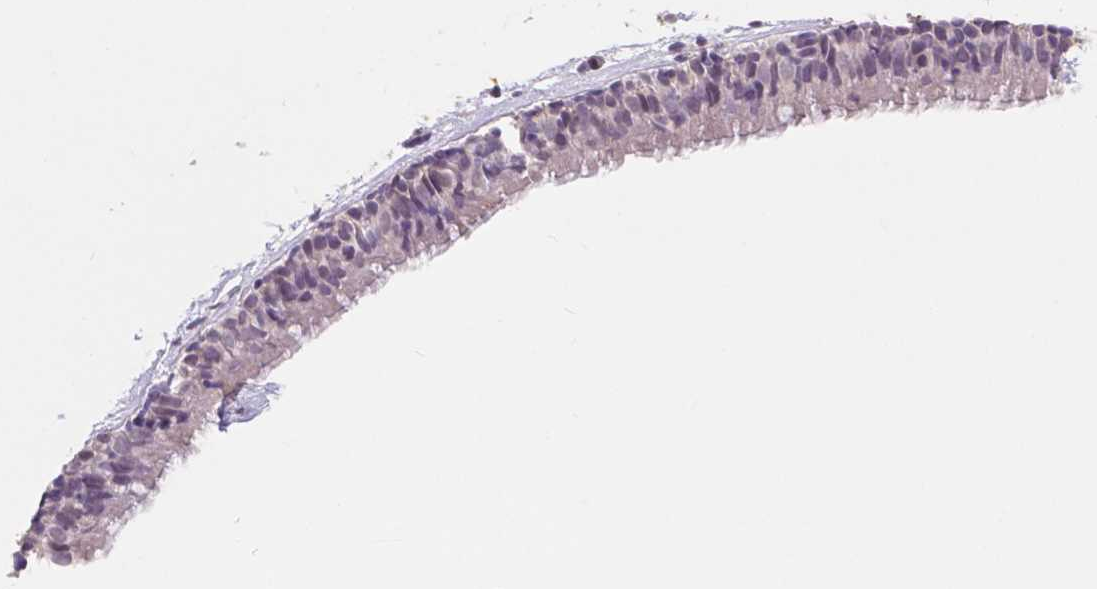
{"staining": {"intensity": "negative", "quantity": "none", "location": "none"}, "tissue": "nasopharynx", "cell_type": "Respiratory epithelial cells", "image_type": "normal", "snomed": [{"axis": "morphology", "description": "Normal tissue, NOS"}, {"axis": "topography", "description": "Nasopharynx"}], "caption": "This is a photomicrograph of immunohistochemistry (IHC) staining of unremarkable nasopharynx, which shows no expression in respiratory epithelial cells. Nuclei are stained in blue.", "gene": "ELAVL2", "patient": {"sex": "male", "age": 24}}